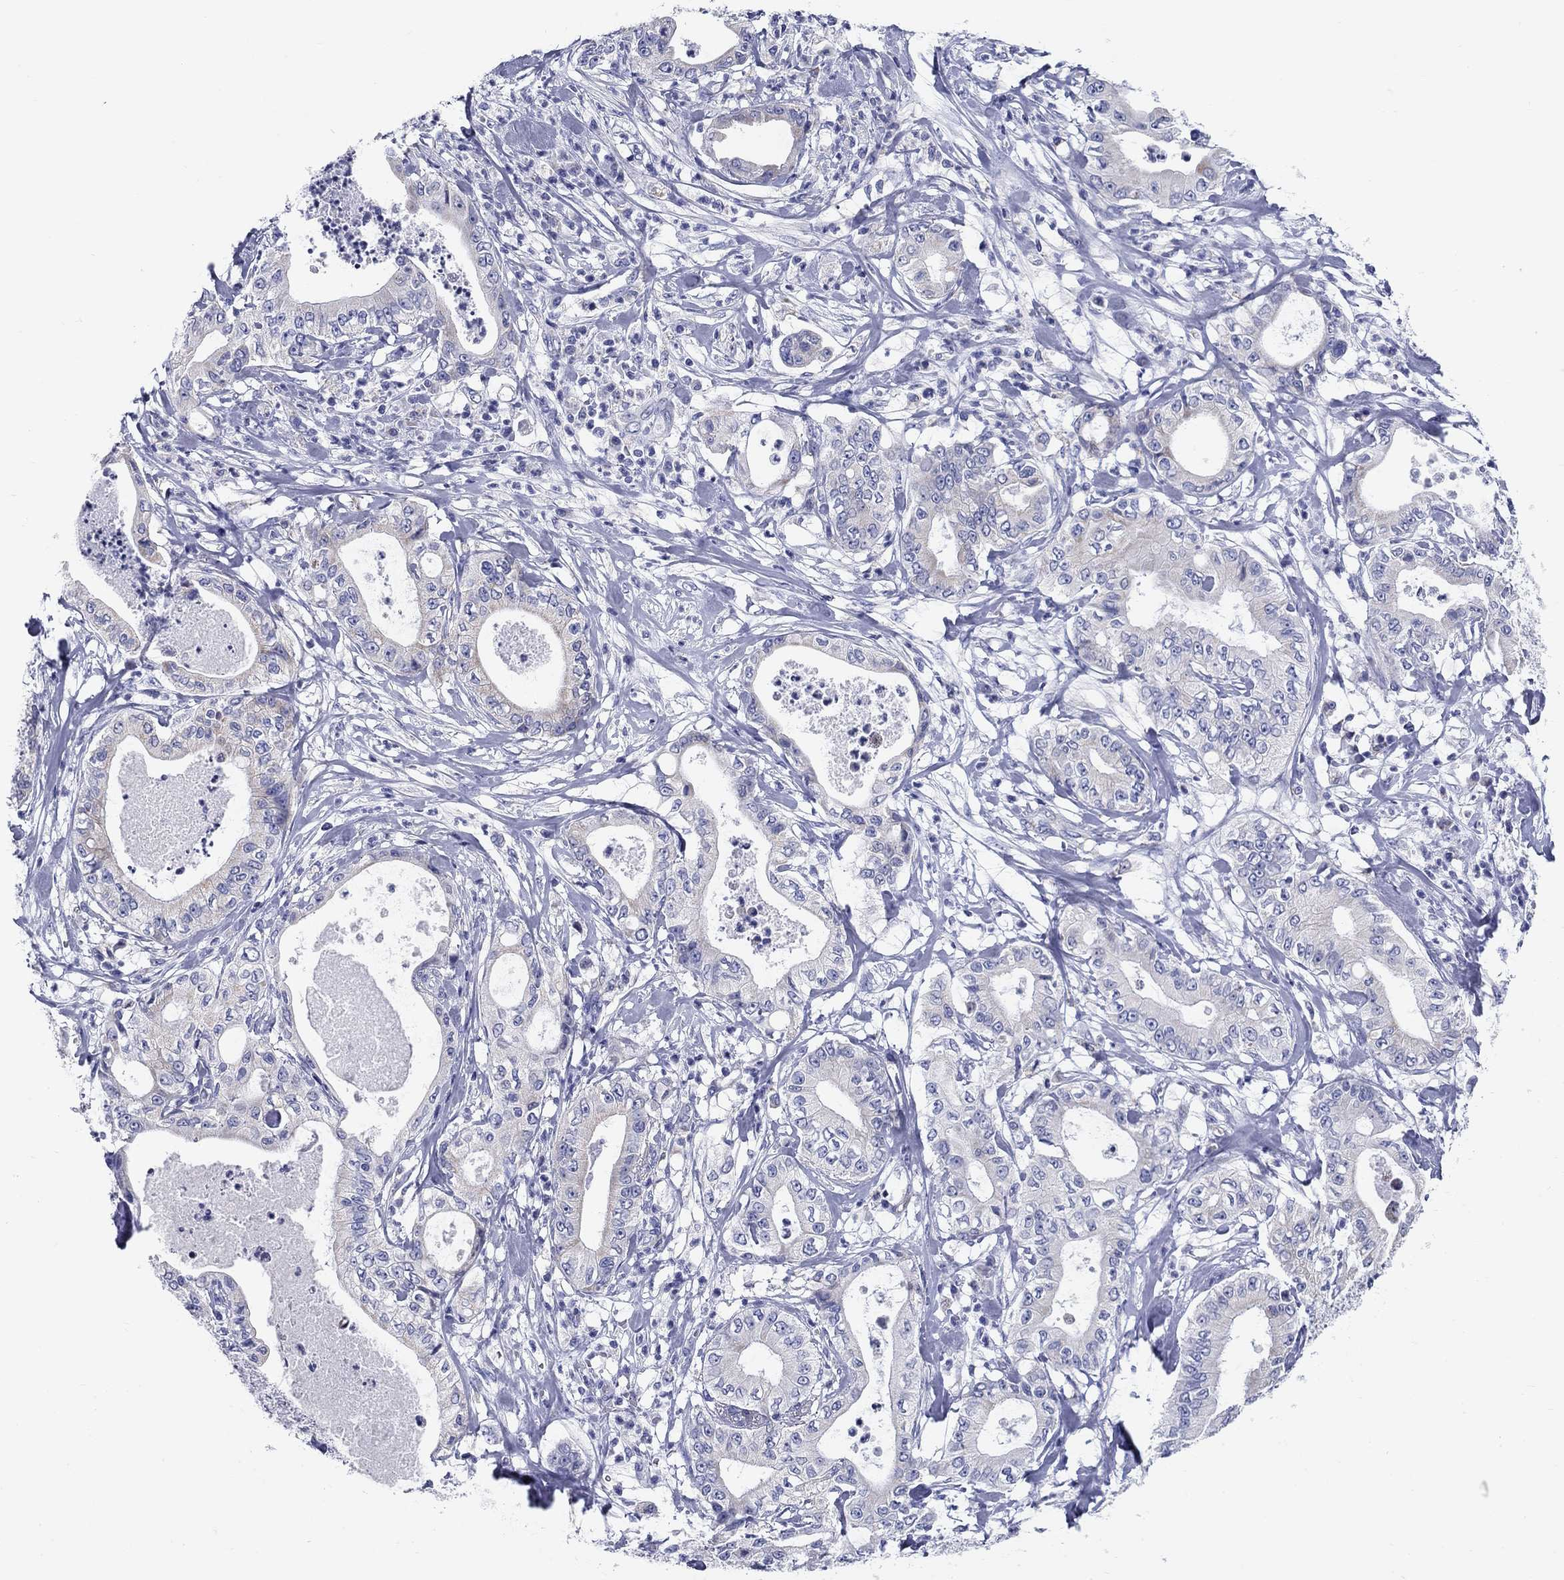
{"staining": {"intensity": "negative", "quantity": "none", "location": "none"}, "tissue": "pancreatic cancer", "cell_type": "Tumor cells", "image_type": "cancer", "snomed": [{"axis": "morphology", "description": "Adenocarcinoma, NOS"}, {"axis": "topography", "description": "Pancreas"}], "caption": "IHC histopathology image of neoplastic tissue: human pancreatic cancer stained with DAB (3,3'-diaminobenzidine) shows no significant protein positivity in tumor cells. (DAB IHC with hematoxylin counter stain).", "gene": "UPB1", "patient": {"sex": "male", "age": 71}}